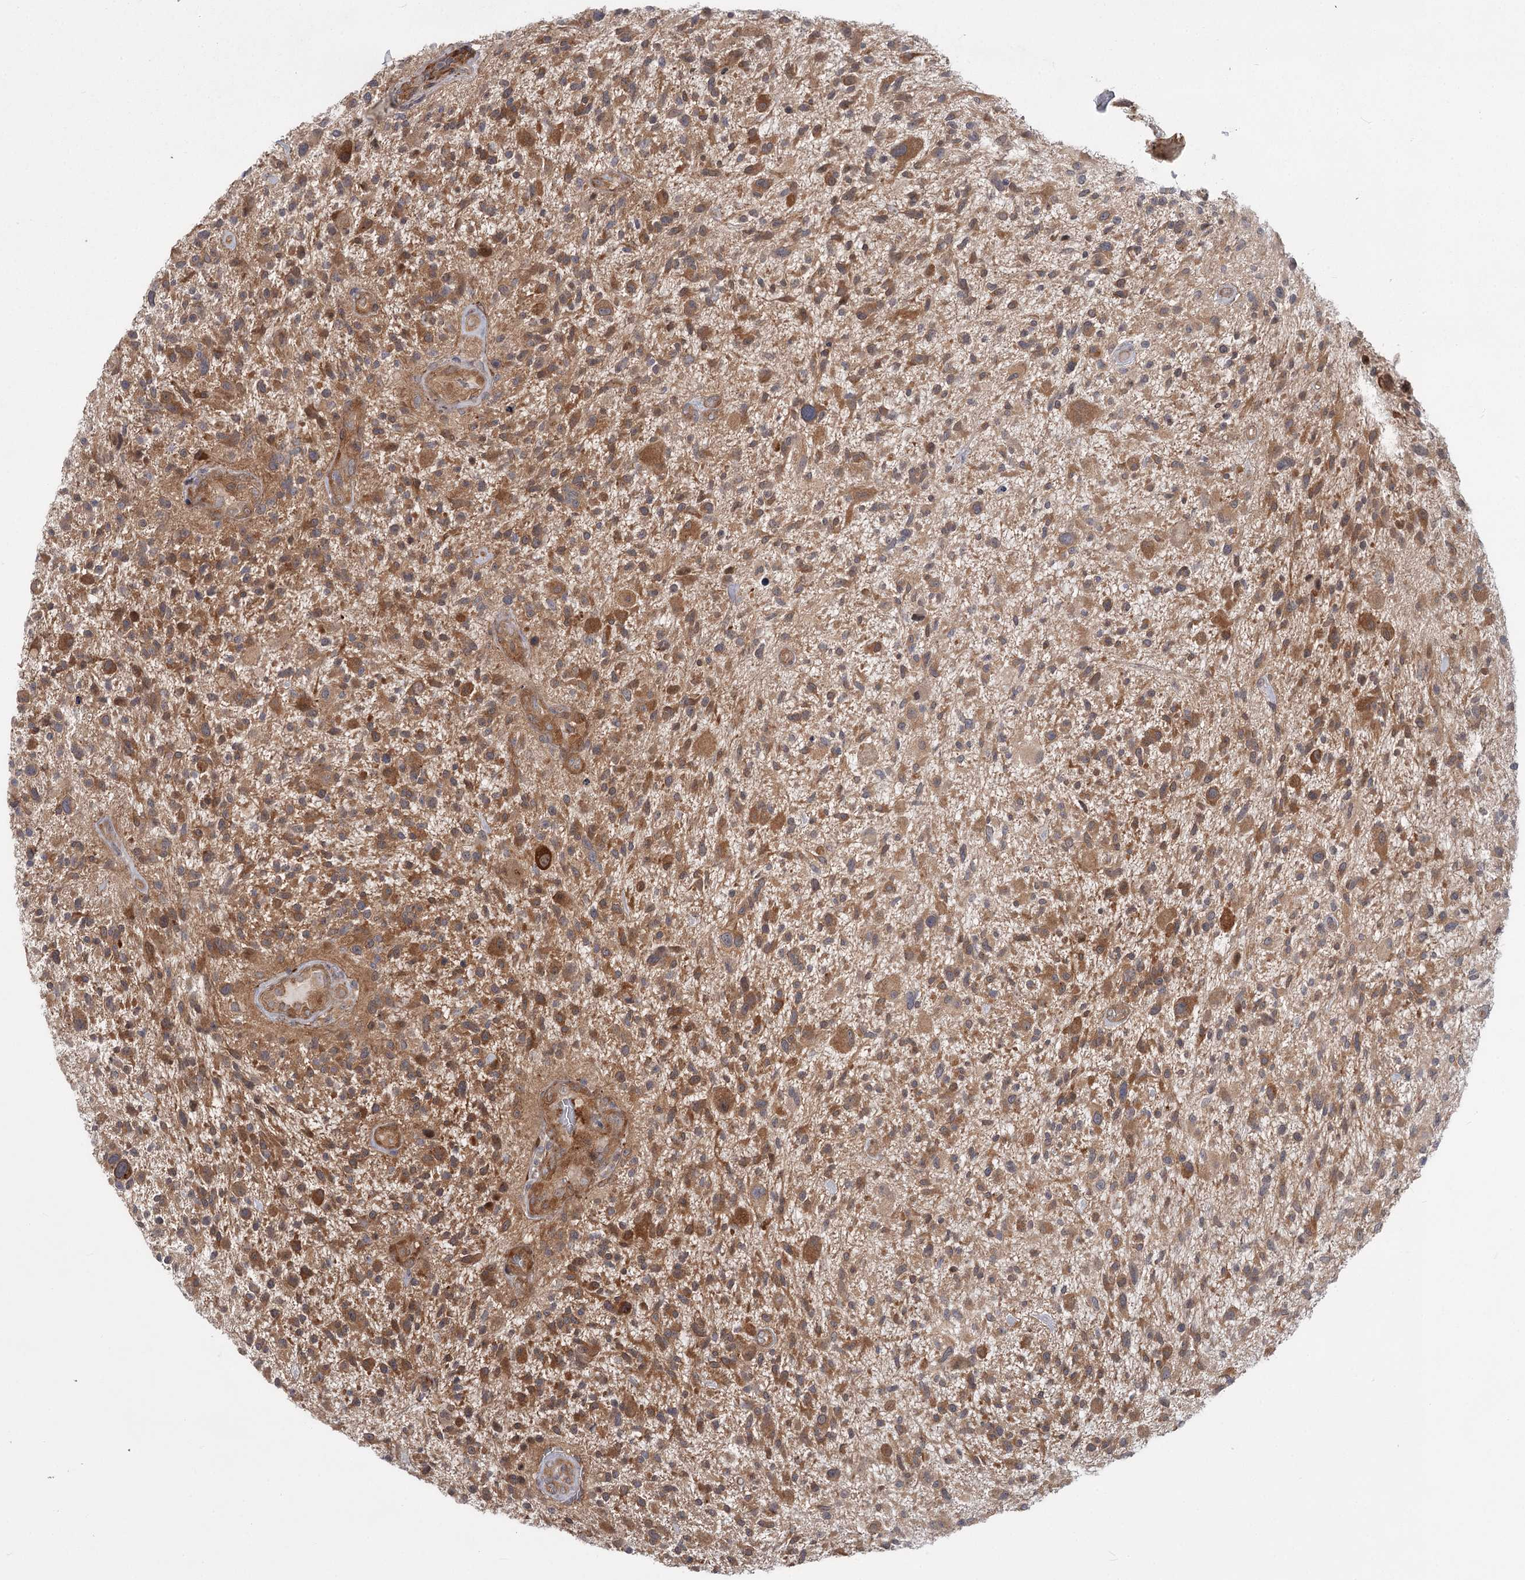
{"staining": {"intensity": "moderate", "quantity": ">75%", "location": "cytoplasmic/membranous"}, "tissue": "glioma", "cell_type": "Tumor cells", "image_type": "cancer", "snomed": [{"axis": "morphology", "description": "Glioma, malignant, High grade"}, {"axis": "topography", "description": "Brain"}], "caption": "Tumor cells reveal moderate cytoplasmic/membranous positivity in approximately >75% of cells in glioma. The staining was performed using DAB (3,3'-diaminobenzidine), with brown indicating positive protein expression. Nuclei are stained blue with hematoxylin.", "gene": "CCNG2", "patient": {"sex": "male", "age": 47}}